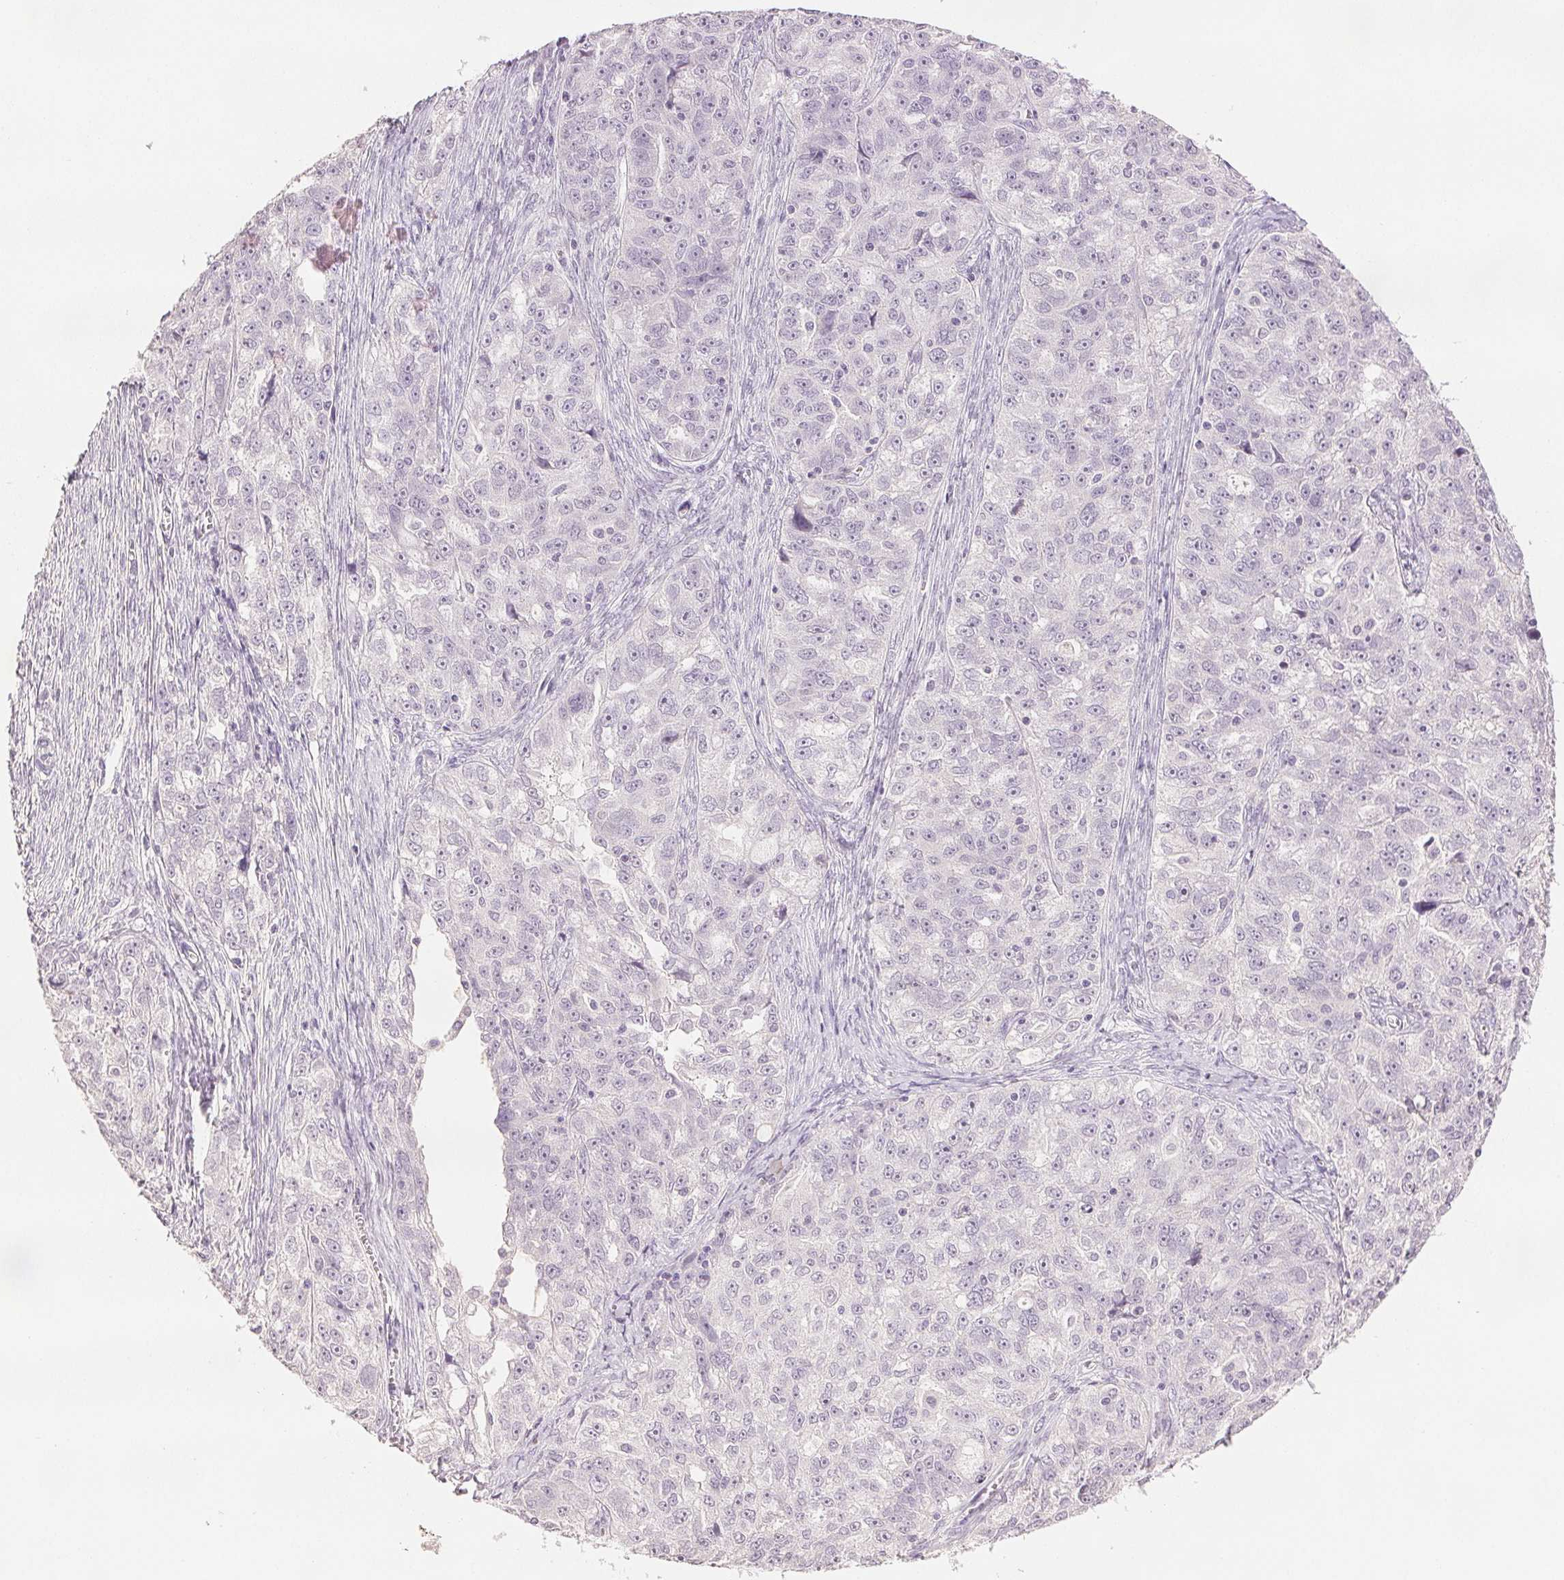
{"staining": {"intensity": "negative", "quantity": "none", "location": "none"}, "tissue": "ovarian cancer", "cell_type": "Tumor cells", "image_type": "cancer", "snomed": [{"axis": "morphology", "description": "Cystadenocarcinoma, serous, NOS"}, {"axis": "topography", "description": "Ovary"}], "caption": "Tumor cells are negative for protein expression in human serous cystadenocarcinoma (ovarian).", "gene": "SCGN", "patient": {"sex": "female", "age": 51}}